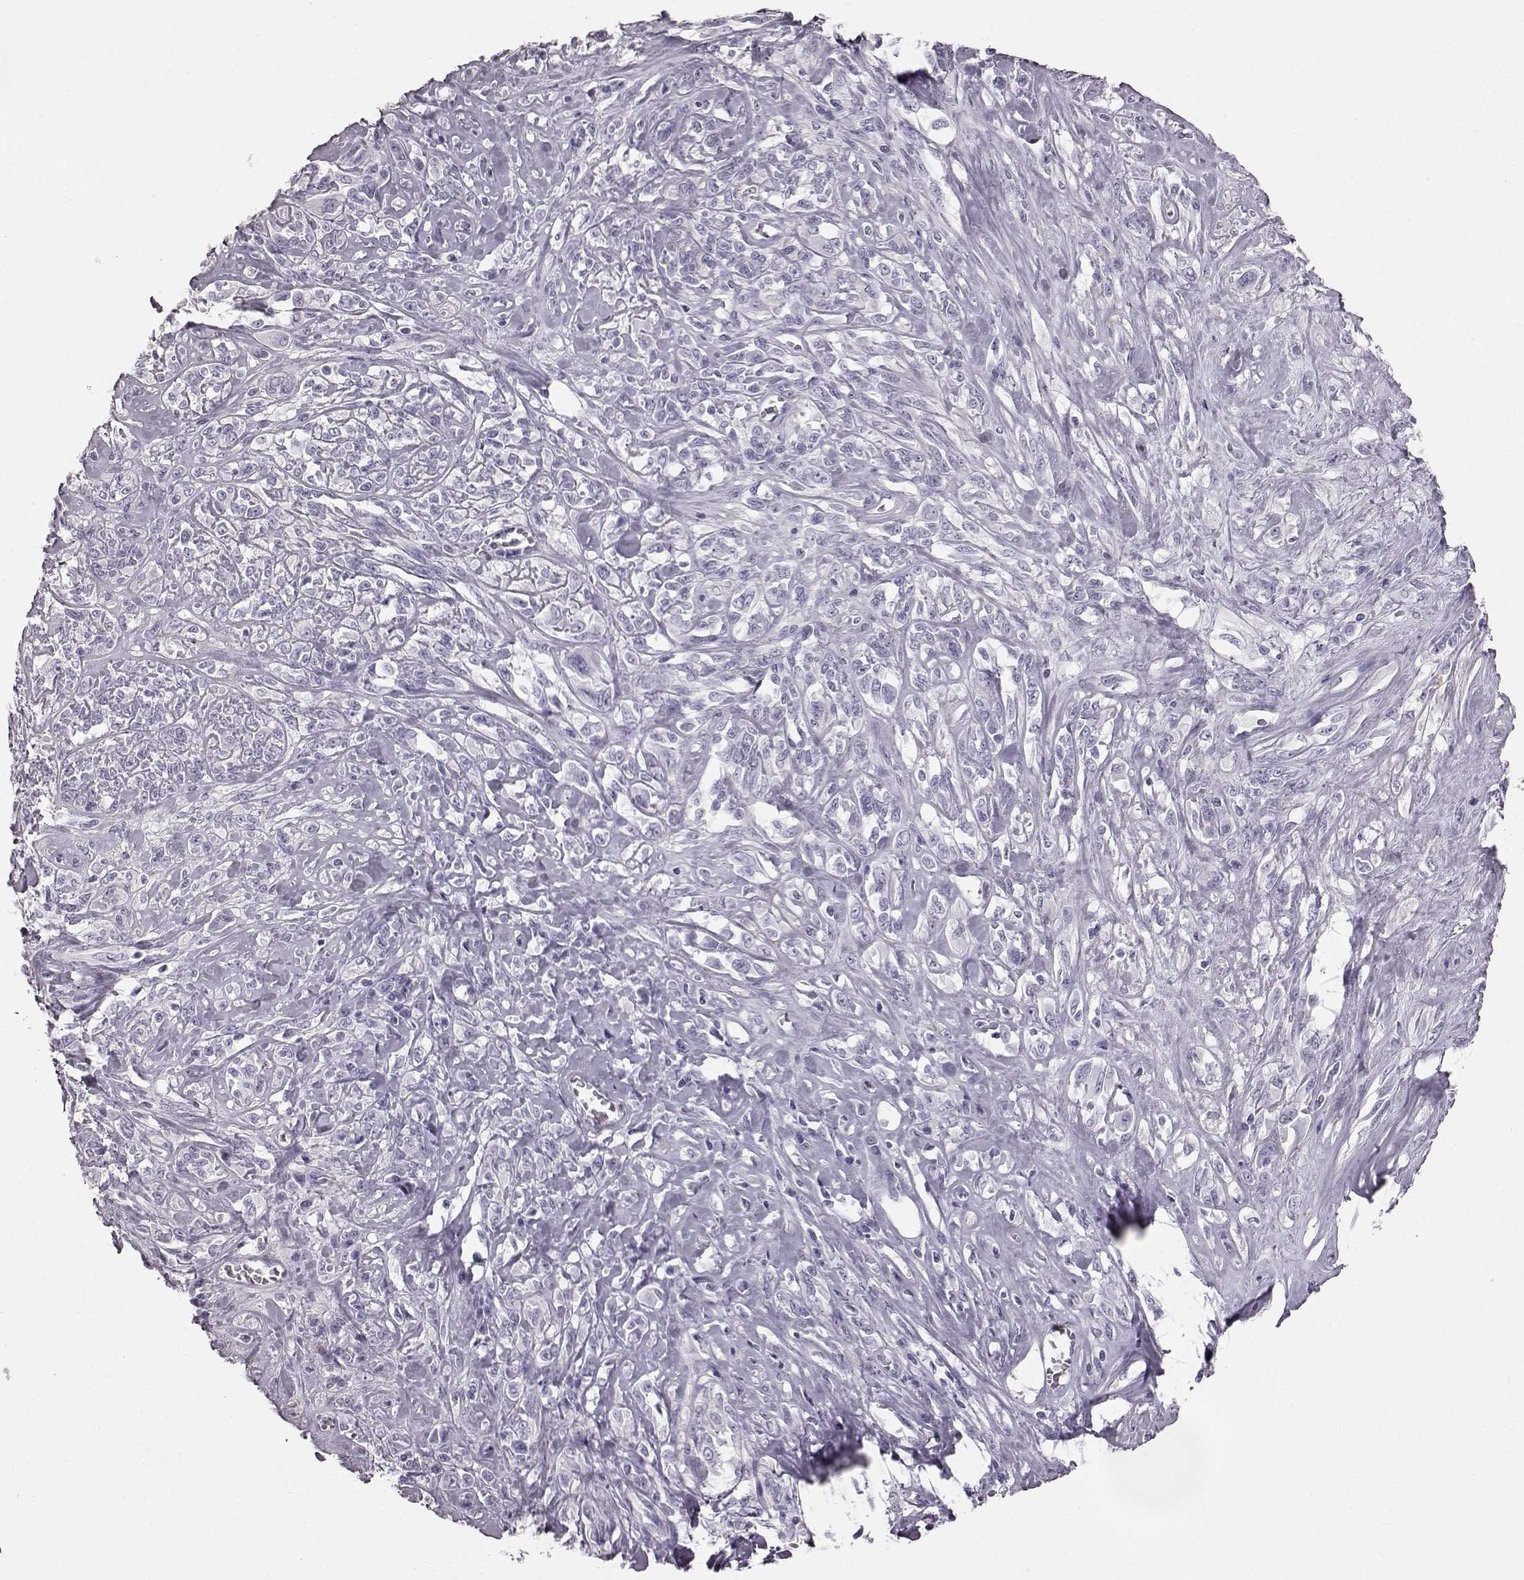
{"staining": {"intensity": "negative", "quantity": "none", "location": "none"}, "tissue": "melanoma", "cell_type": "Tumor cells", "image_type": "cancer", "snomed": [{"axis": "morphology", "description": "Malignant melanoma, NOS"}, {"axis": "topography", "description": "Skin"}], "caption": "A histopathology image of malignant melanoma stained for a protein demonstrates no brown staining in tumor cells. (DAB immunohistochemistry (IHC) visualized using brightfield microscopy, high magnification).", "gene": "TCHHL1", "patient": {"sex": "female", "age": 91}}